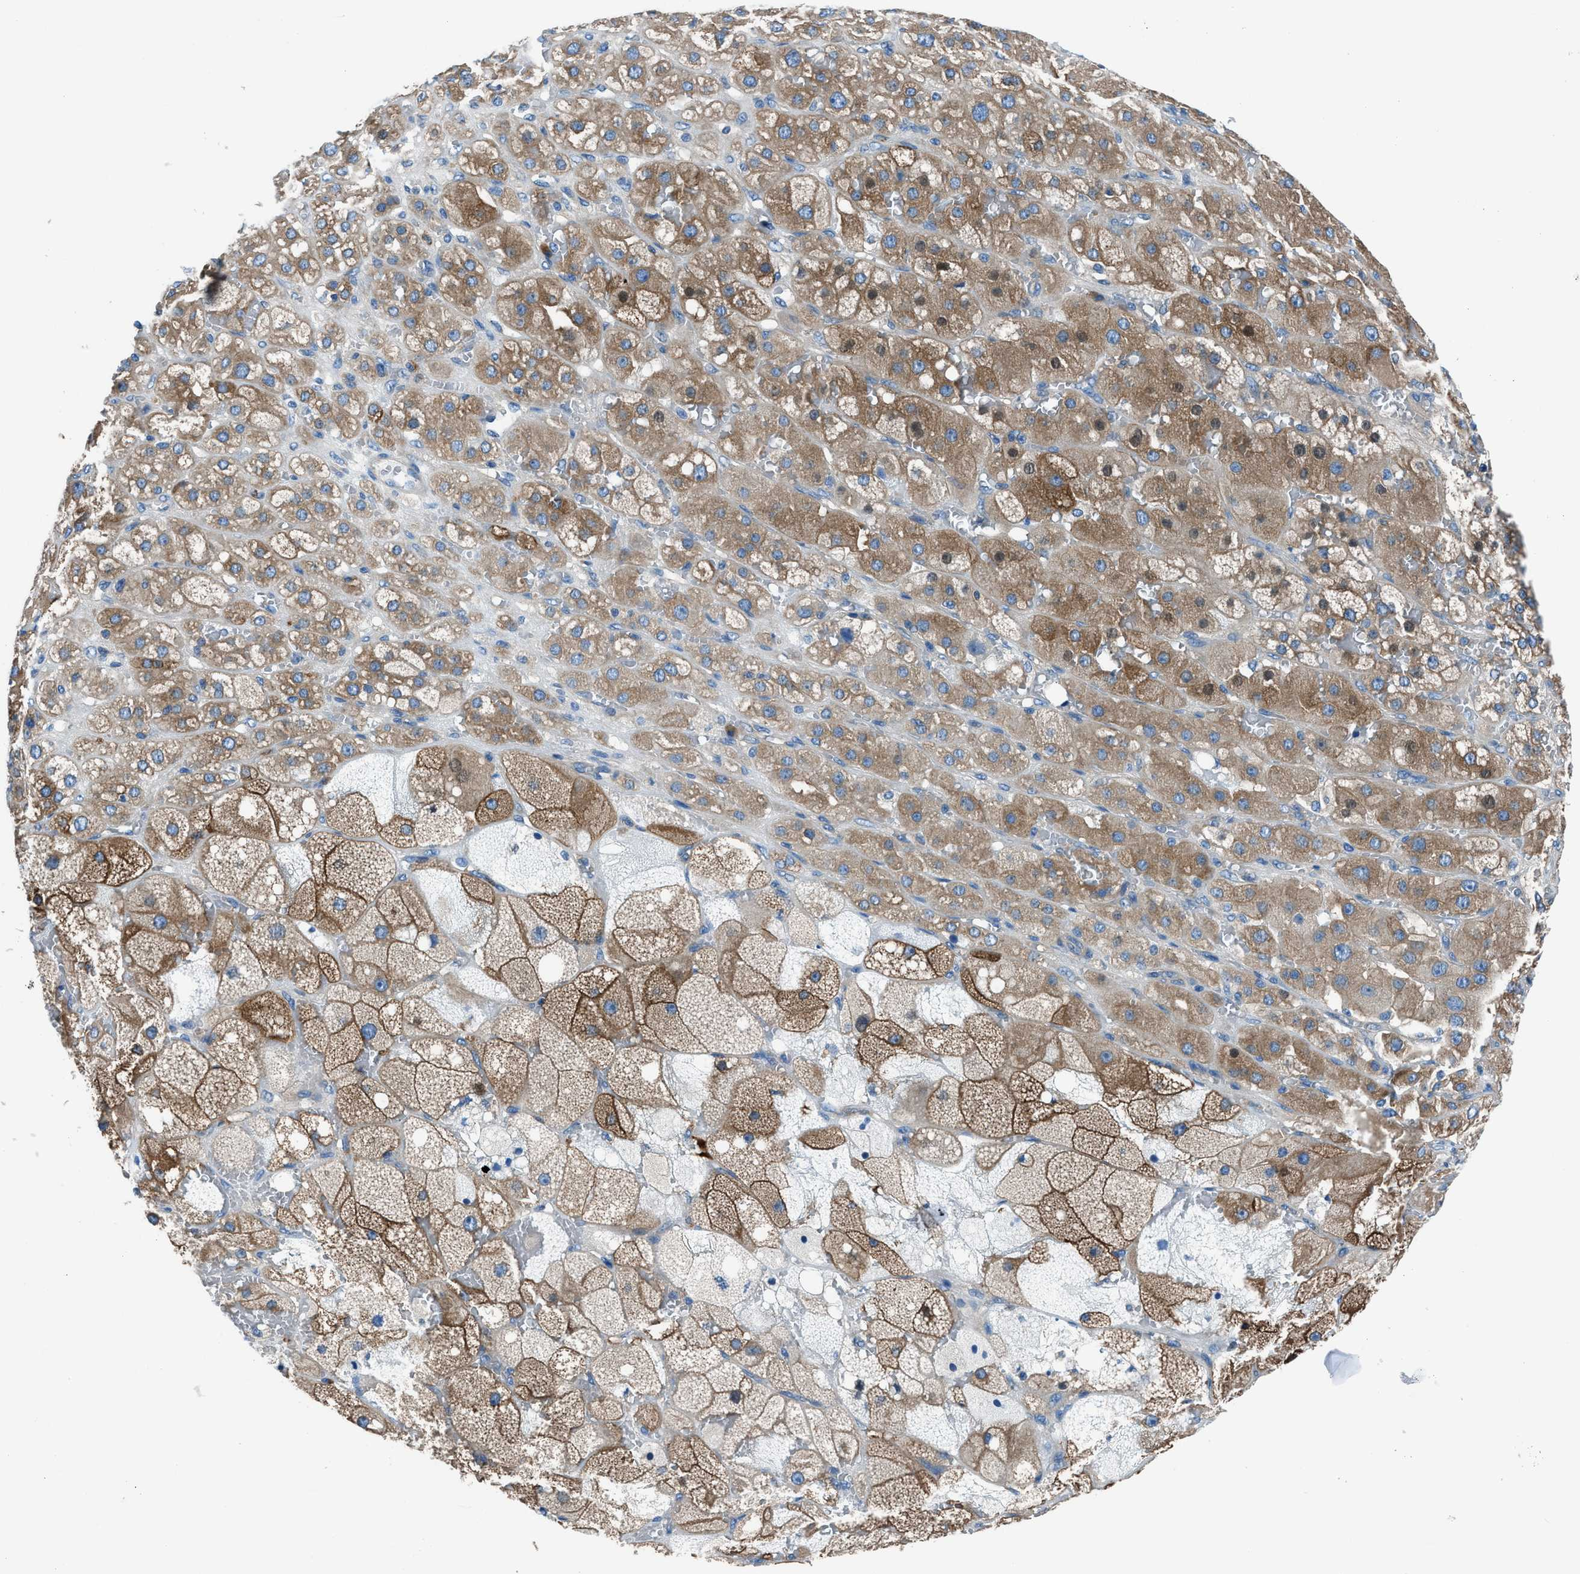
{"staining": {"intensity": "moderate", "quantity": ">75%", "location": "cytoplasmic/membranous"}, "tissue": "adrenal gland", "cell_type": "Glandular cells", "image_type": "normal", "snomed": [{"axis": "morphology", "description": "Normal tissue, NOS"}, {"axis": "topography", "description": "Adrenal gland"}], "caption": "DAB (3,3'-diaminobenzidine) immunohistochemical staining of benign human adrenal gland exhibits moderate cytoplasmic/membranous protein positivity in about >75% of glandular cells. (brown staining indicates protein expression, while blue staining denotes nuclei).", "gene": "SARS1", "patient": {"sex": "female", "age": 47}}